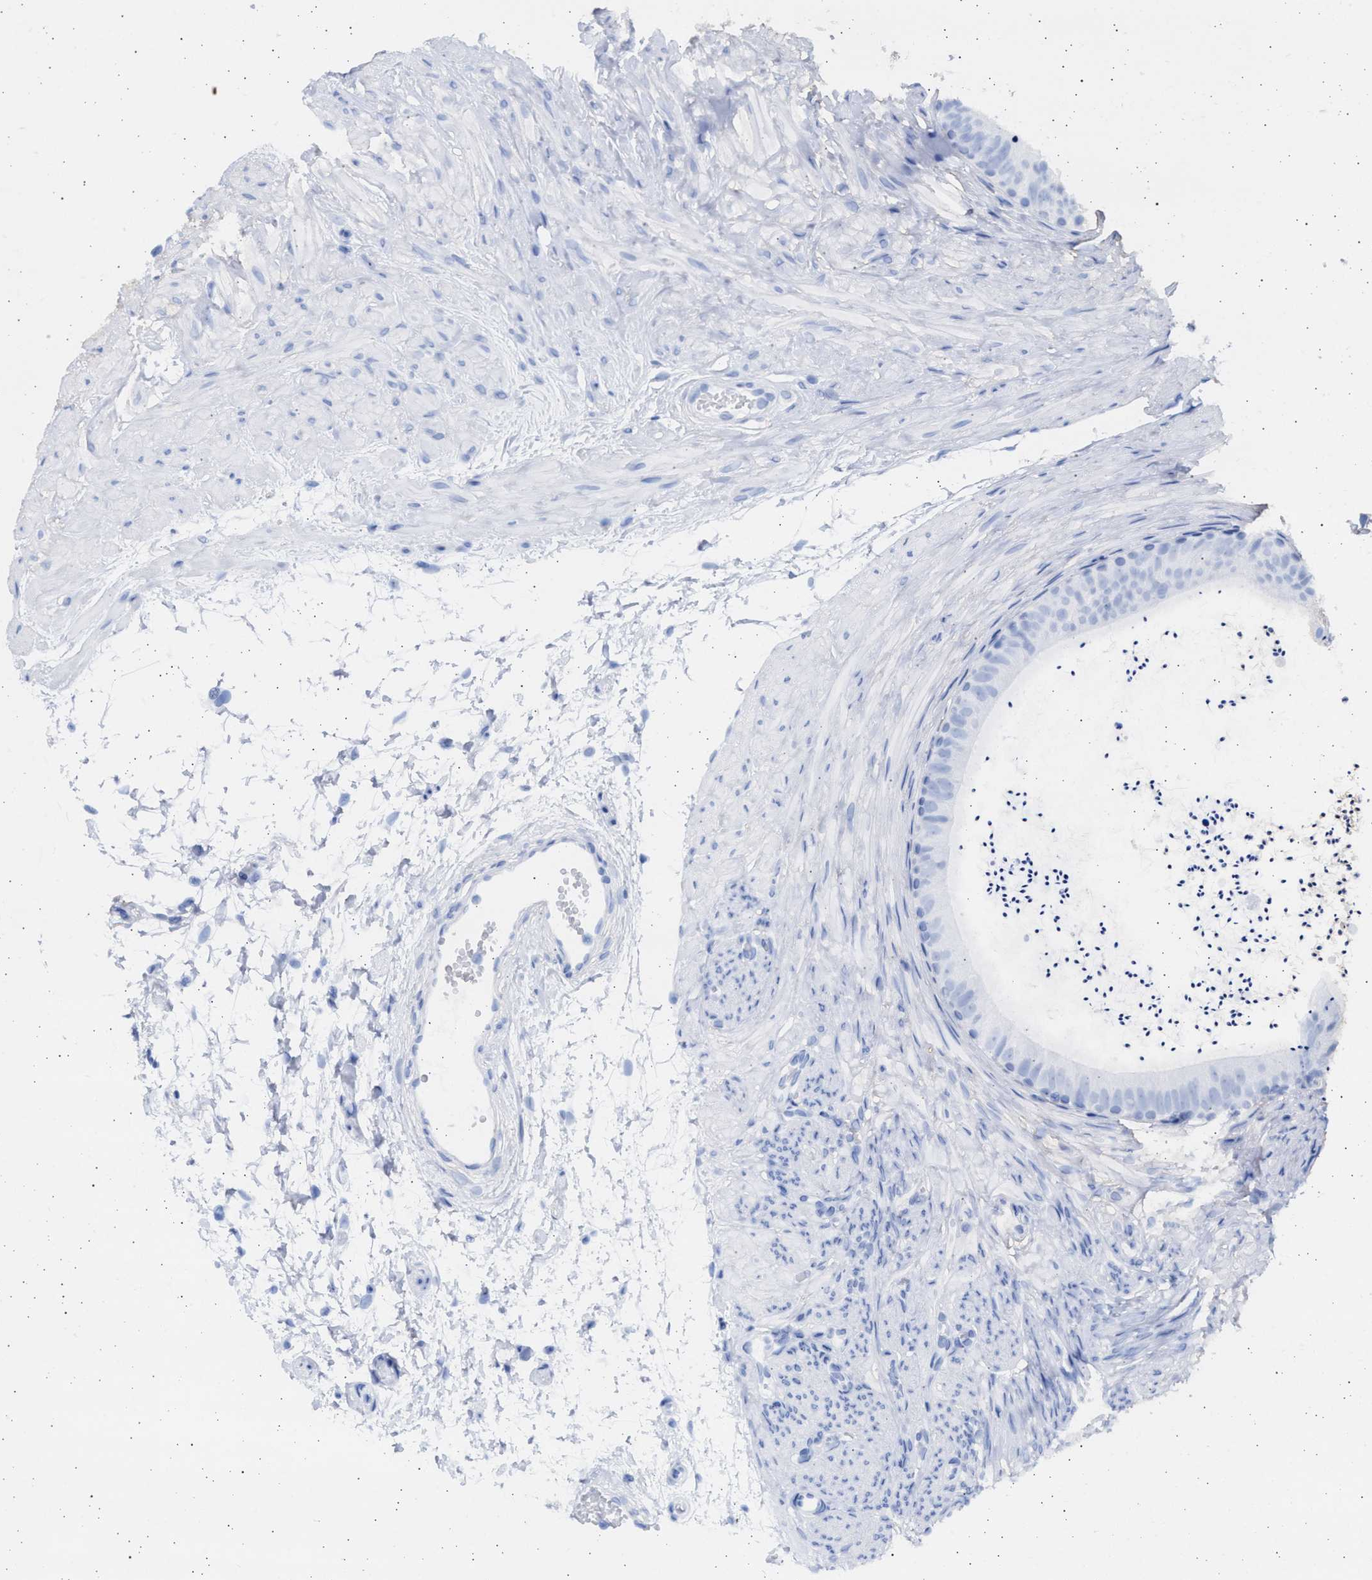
{"staining": {"intensity": "weak", "quantity": "<25%", "location": "cytoplasmic/membranous"}, "tissue": "epididymis", "cell_type": "Glandular cells", "image_type": "normal", "snomed": [{"axis": "morphology", "description": "Normal tissue, NOS"}, {"axis": "topography", "description": "Epididymis"}], "caption": "Immunohistochemistry micrograph of unremarkable epididymis: human epididymis stained with DAB (3,3'-diaminobenzidine) exhibits no significant protein staining in glandular cells. The staining is performed using DAB (3,3'-diaminobenzidine) brown chromogen with nuclei counter-stained in using hematoxylin.", "gene": "ALDOC", "patient": {"sex": "male", "age": 56}}